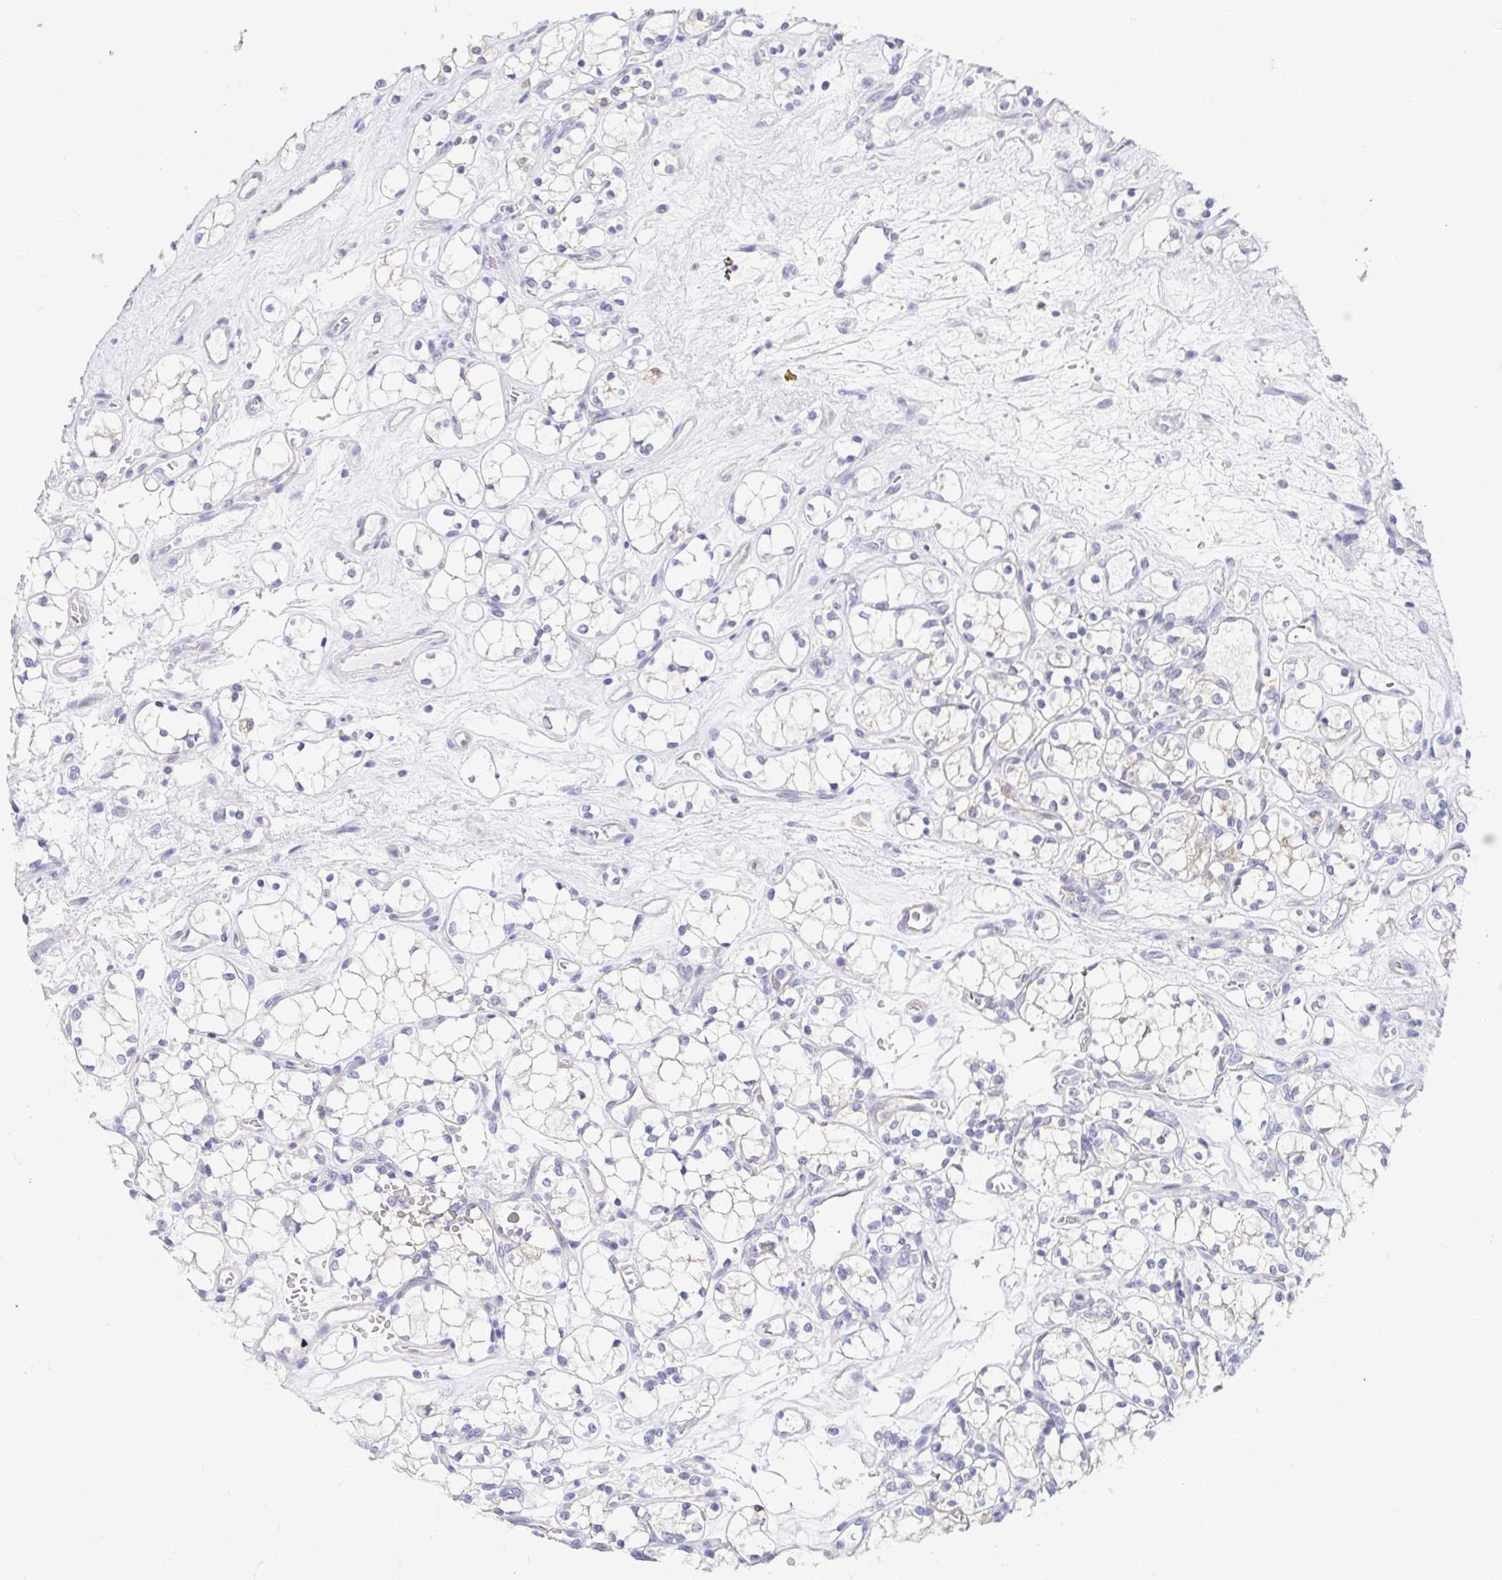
{"staining": {"intensity": "negative", "quantity": "none", "location": "none"}, "tissue": "renal cancer", "cell_type": "Tumor cells", "image_type": "cancer", "snomed": [{"axis": "morphology", "description": "Adenocarcinoma, NOS"}, {"axis": "topography", "description": "Kidney"}], "caption": "This is an immunohistochemistry photomicrograph of human renal adenocarcinoma. There is no expression in tumor cells.", "gene": "FABP3", "patient": {"sex": "female", "age": 69}}